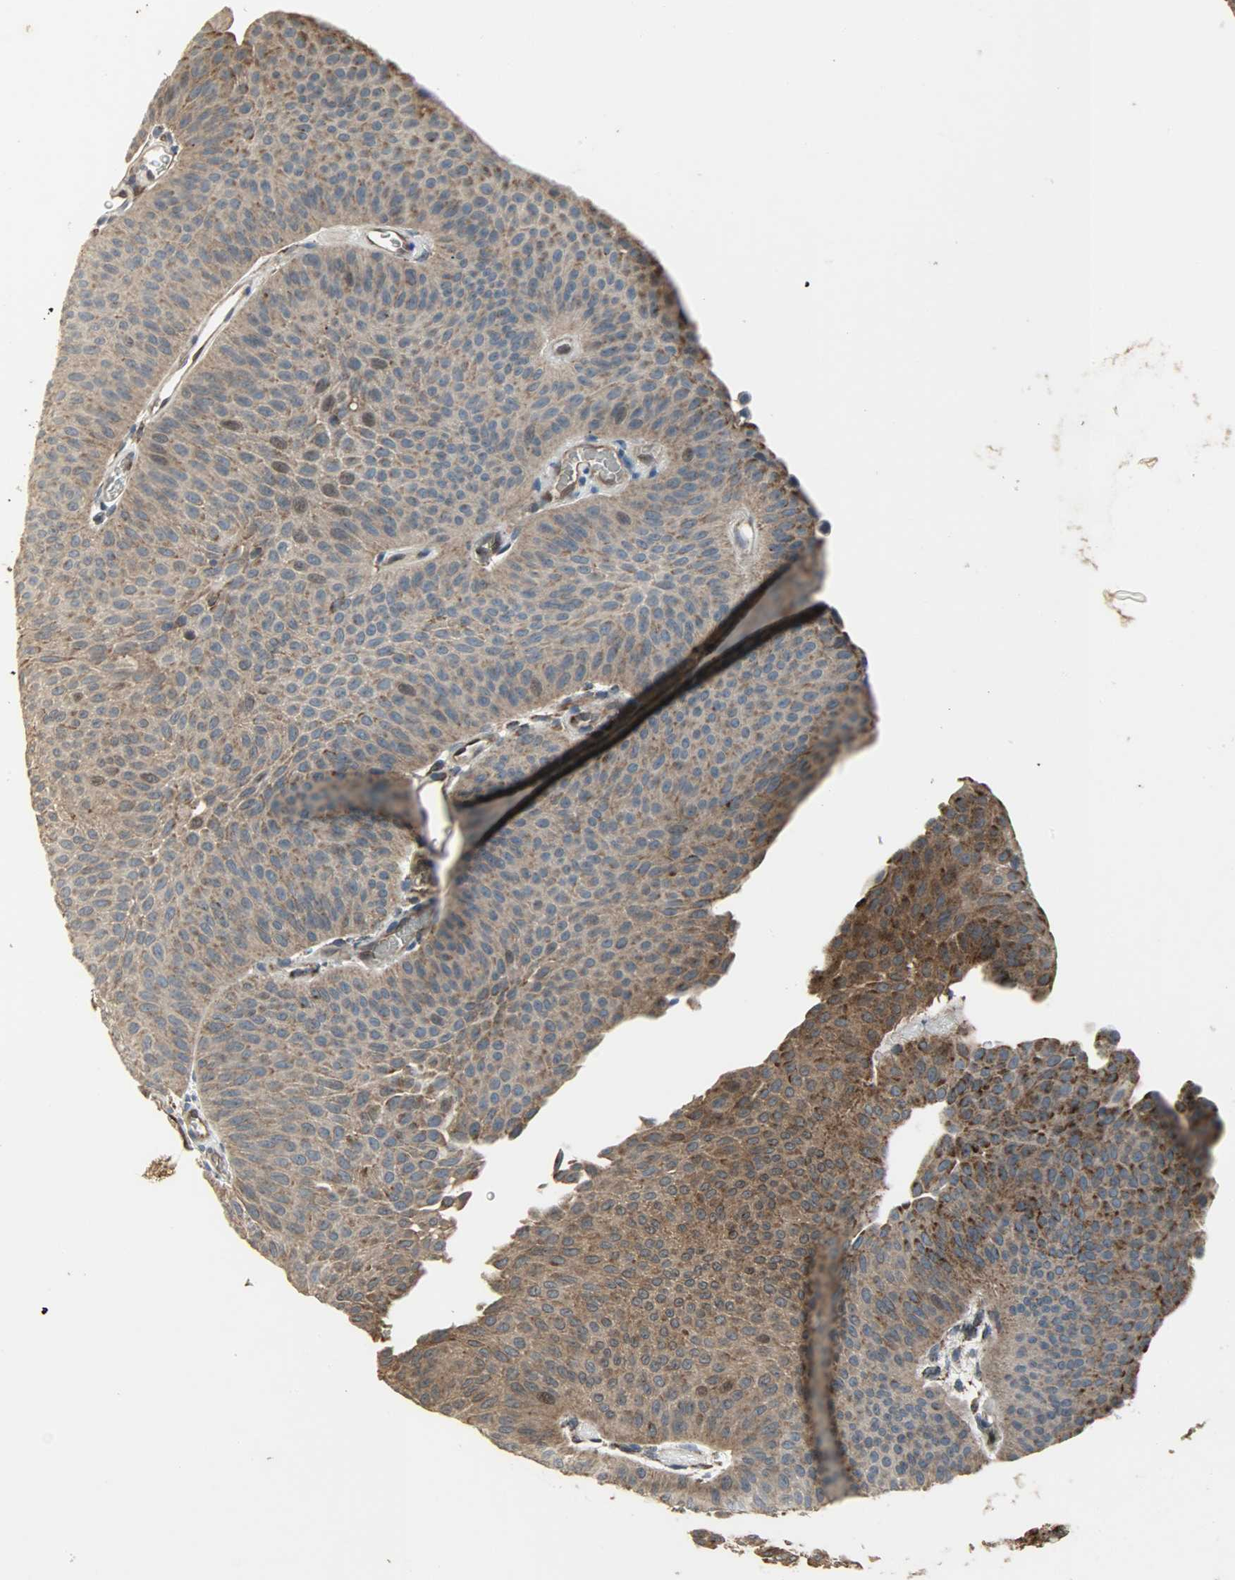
{"staining": {"intensity": "strong", "quantity": ">75%", "location": "cytoplasmic/membranous,nuclear"}, "tissue": "urothelial cancer", "cell_type": "Tumor cells", "image_type": "cancer", "snomed": [{"axis": "morphology", "description": "Urothelial carcinoma, Low grade"}, {"axis": "topography", "description": "Urinary bladder"}], "caption": "High-magnification brightfield microscopy of low-grade urothelial carcinoma stained with DAB (brown) and counterstained with hematoxylin (blue). tumor cells exhibit strong cytoplasmic/membranous and nuclear positivity is identified in approximately>75% of cells.", "gene": "AMT", "patient": {"sex": "female", "age": 60}}